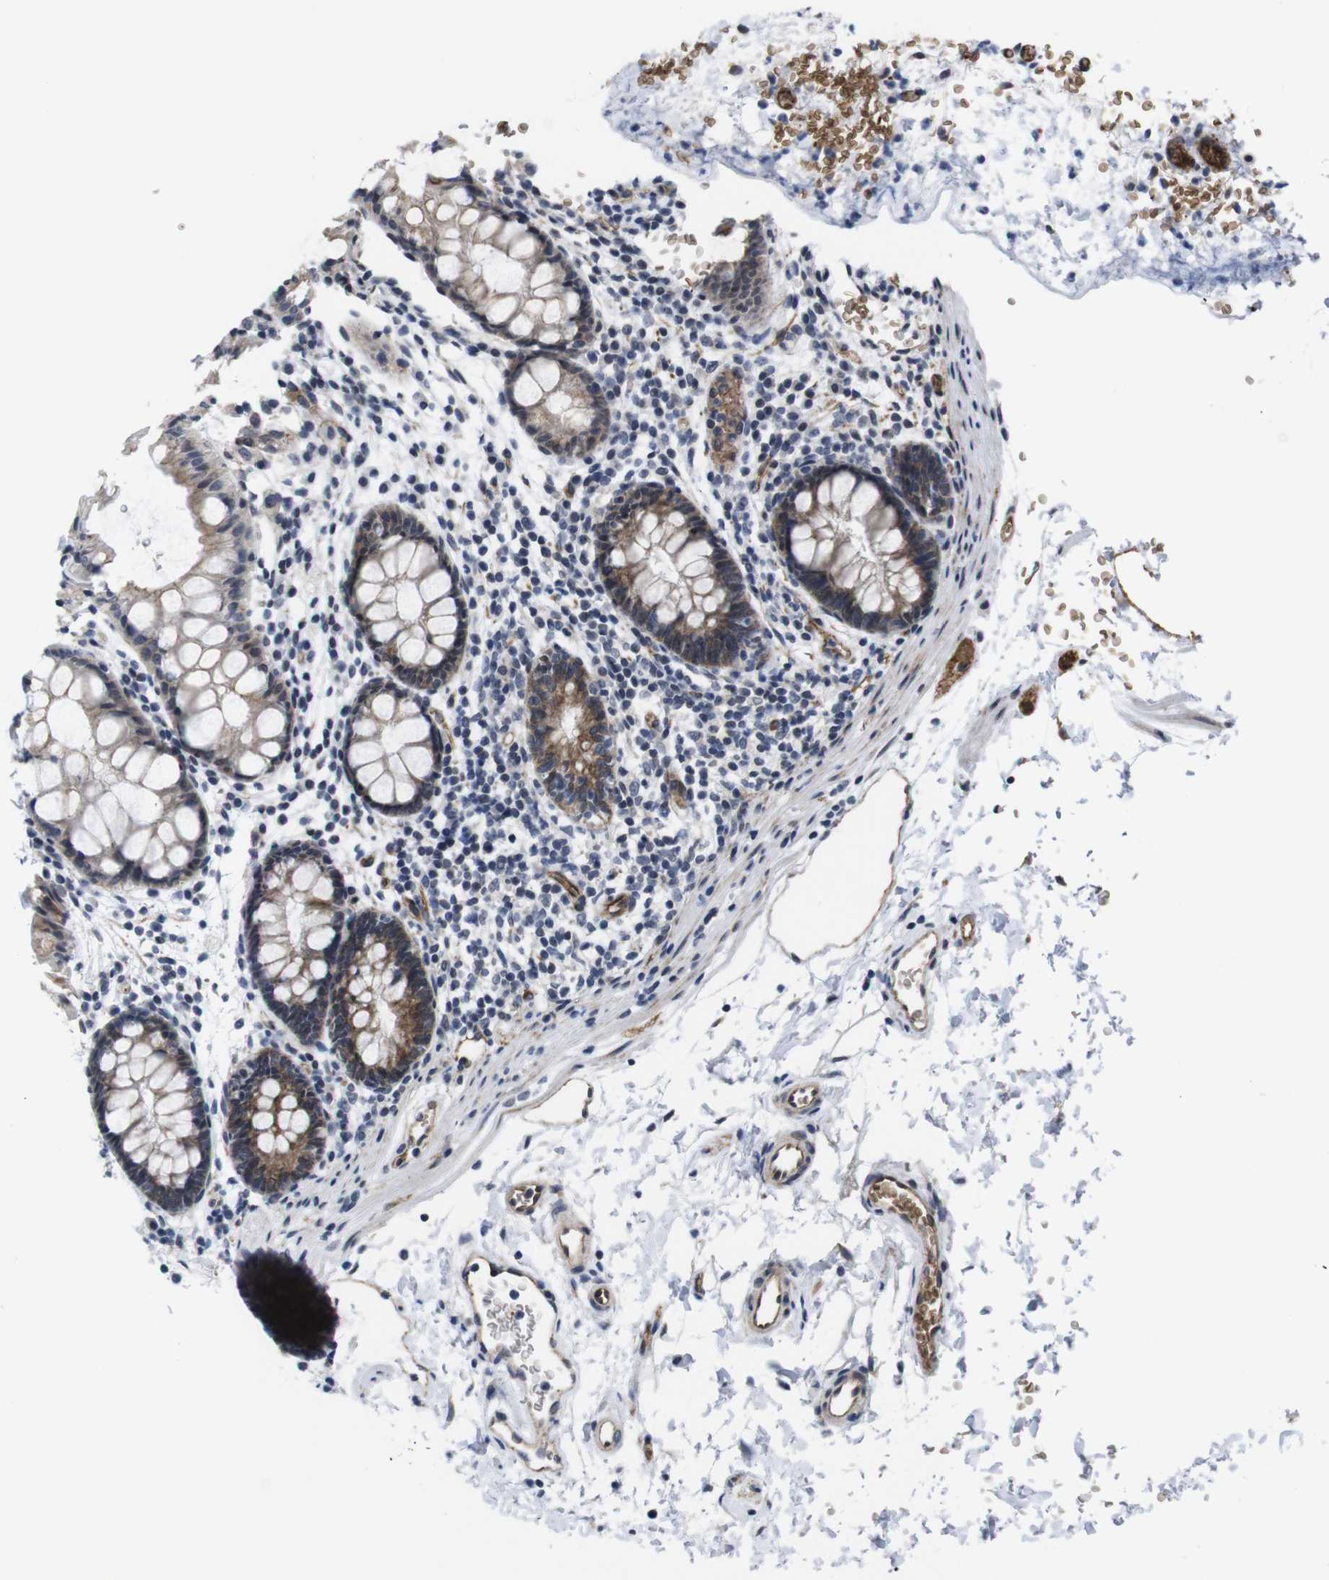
{"staining": {"intensity": "moderate", "quantity": ">75%", "location": "cytoplasmic/membranous"}, "tissue": "rectum", "cell_type": "Glandular cells", "image_type": "normal", "snomed": [{"axis": "morphology", "description": "Normal tissue, NOS"}, {"axis": "topography", "description": "Rectum"}], "caption": "The immunohistochemical stain shows moderate cytoplasmic/membranous expression in glandular cells of unremarkable rectum. Using DAB (brown) and hematoxylin (blue) stains, captured at high magnification using brightfield microscopy.", "gene": "SOCS3", "patient": {"sex": "female", "age": 24}}